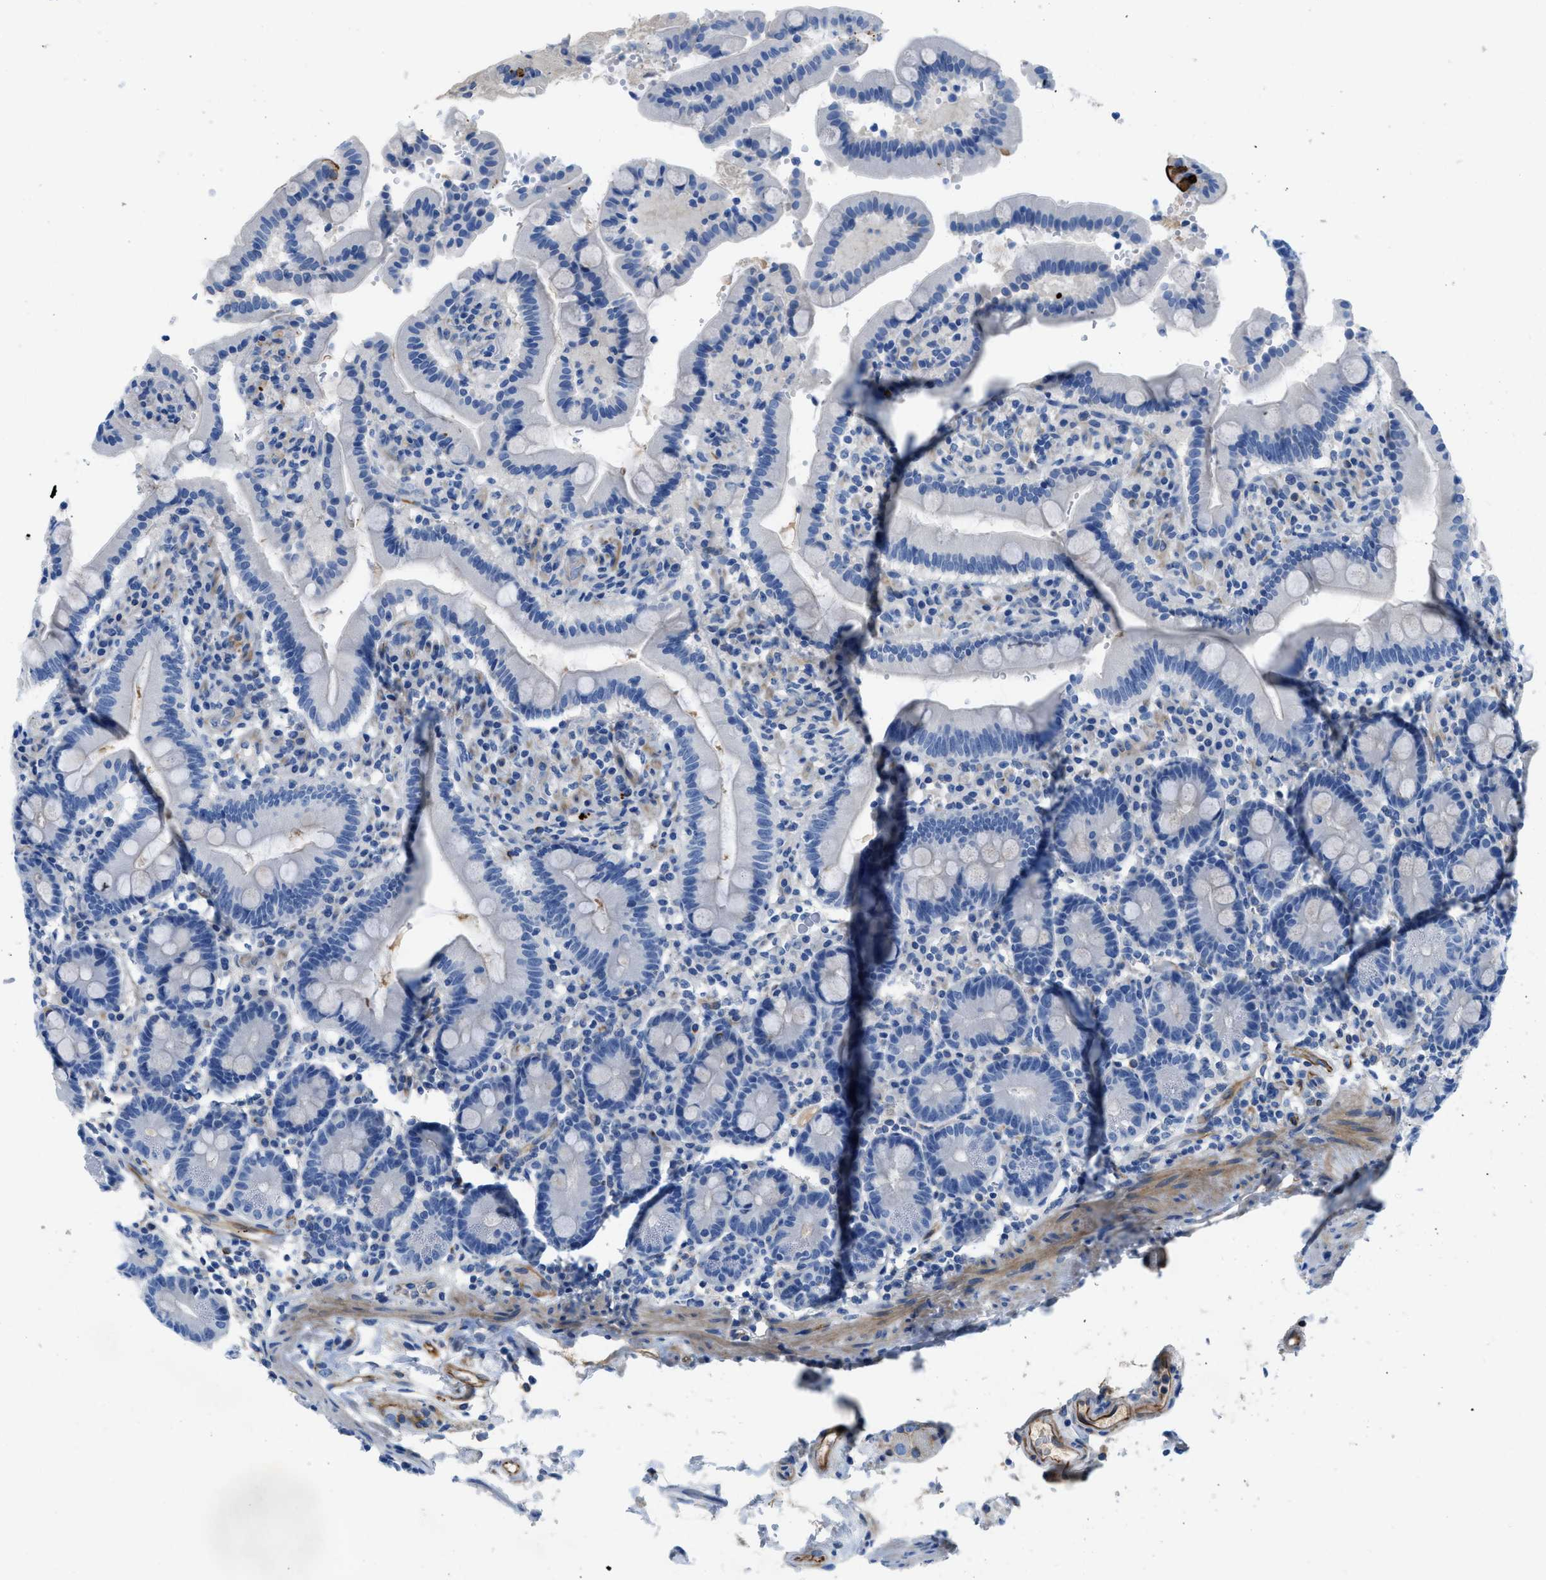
{"staining": {"intensity": "negative", "quantity": "none", "location": "none"}, "tissue": "duodenum", "cell_type": "Glandular cells", "image_type": "normal", "snomed": [{"axis": "morphology", "description": "Normal tissue, NOS"}, {"axis": "topography", "description": "Small intestine, NOS"}], "caption": "The micrograph exhibits no significant positivity in glandular cells of duodenum.", "gene": "XCR1", "patient": {"sex": "female", "age": 71}}